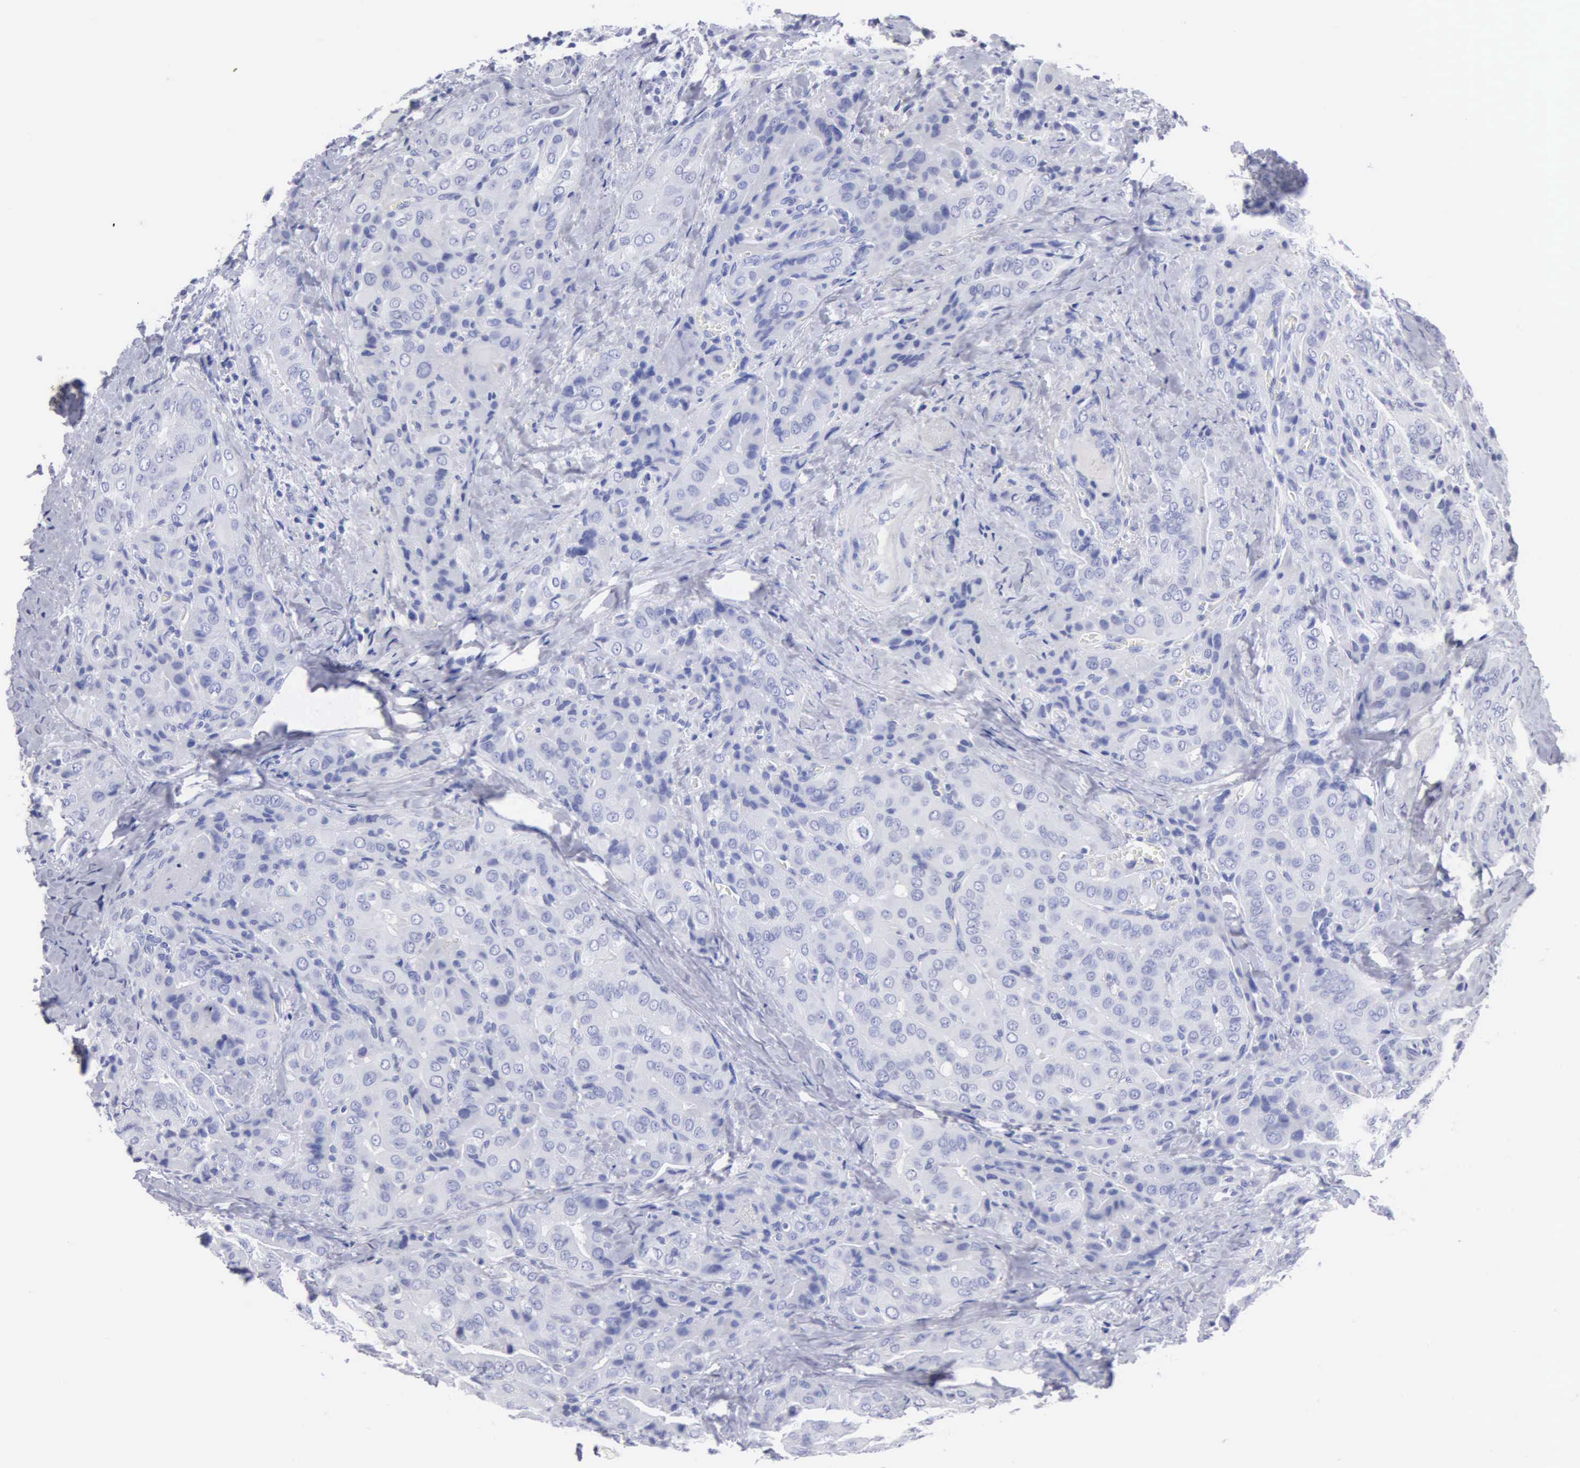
{"staining": {"intensity": "negative", "quantity": "none", "location": "none"}, "tissue": "thyroid cancer", "cell_type": "Tumor cells", "image_type": "cancer", "snomed": [{"axis": "morphology", "description": "Papillary adenocarcinoma, NOS"}, {"axis": "topography", "description": "Thyroid gland"}], "caption": "Papillary adenocarcinoma (thyroid) stained for a protein using immunohistochemistry (IHC) shows no staining tumor cells.", "gene": "CYP19A1", "patient": {"sex": "female", "age": 71}}